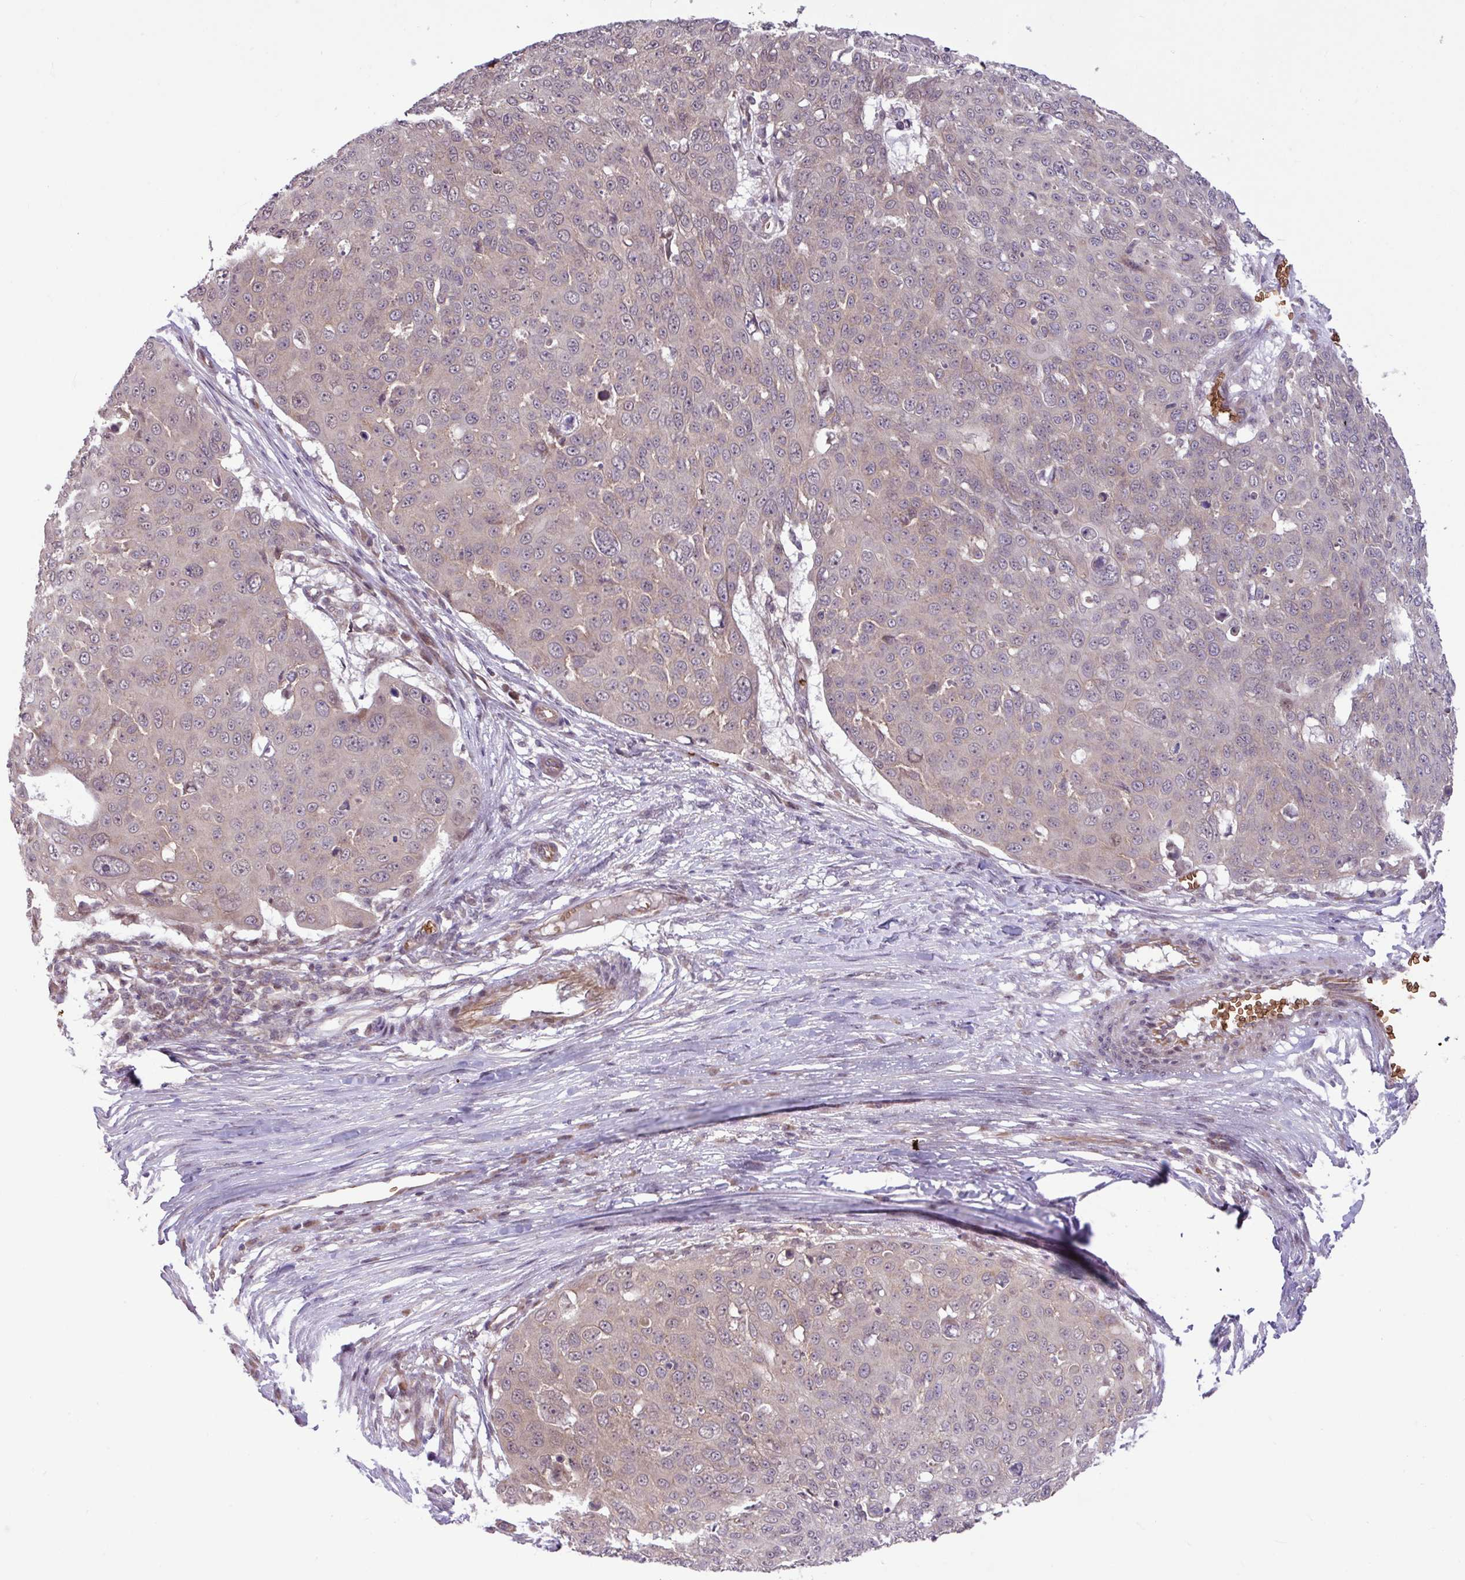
{"staining": {"intensity": "negative", "quantity": "none", "location": "none"}, "tissue": "skin cancer", "cell_type": "Tumor cells", "image_type": "cancer", "snomed": [{"axis": "morphology", "description": "Squamous cell carcinoma, NOS"}, {"axis": "topography", "description": "Skin"}], "caption": "The image exhibits no staining of tumor cells in skin squamous cell carcinoma. (DAB (3,3'-diaminobenzidine) immunohistochemistry (IHC) with hematoxylin counter stain).", "gene": "RAD21L1", "patient": {"sex": "male", "age": 71}}